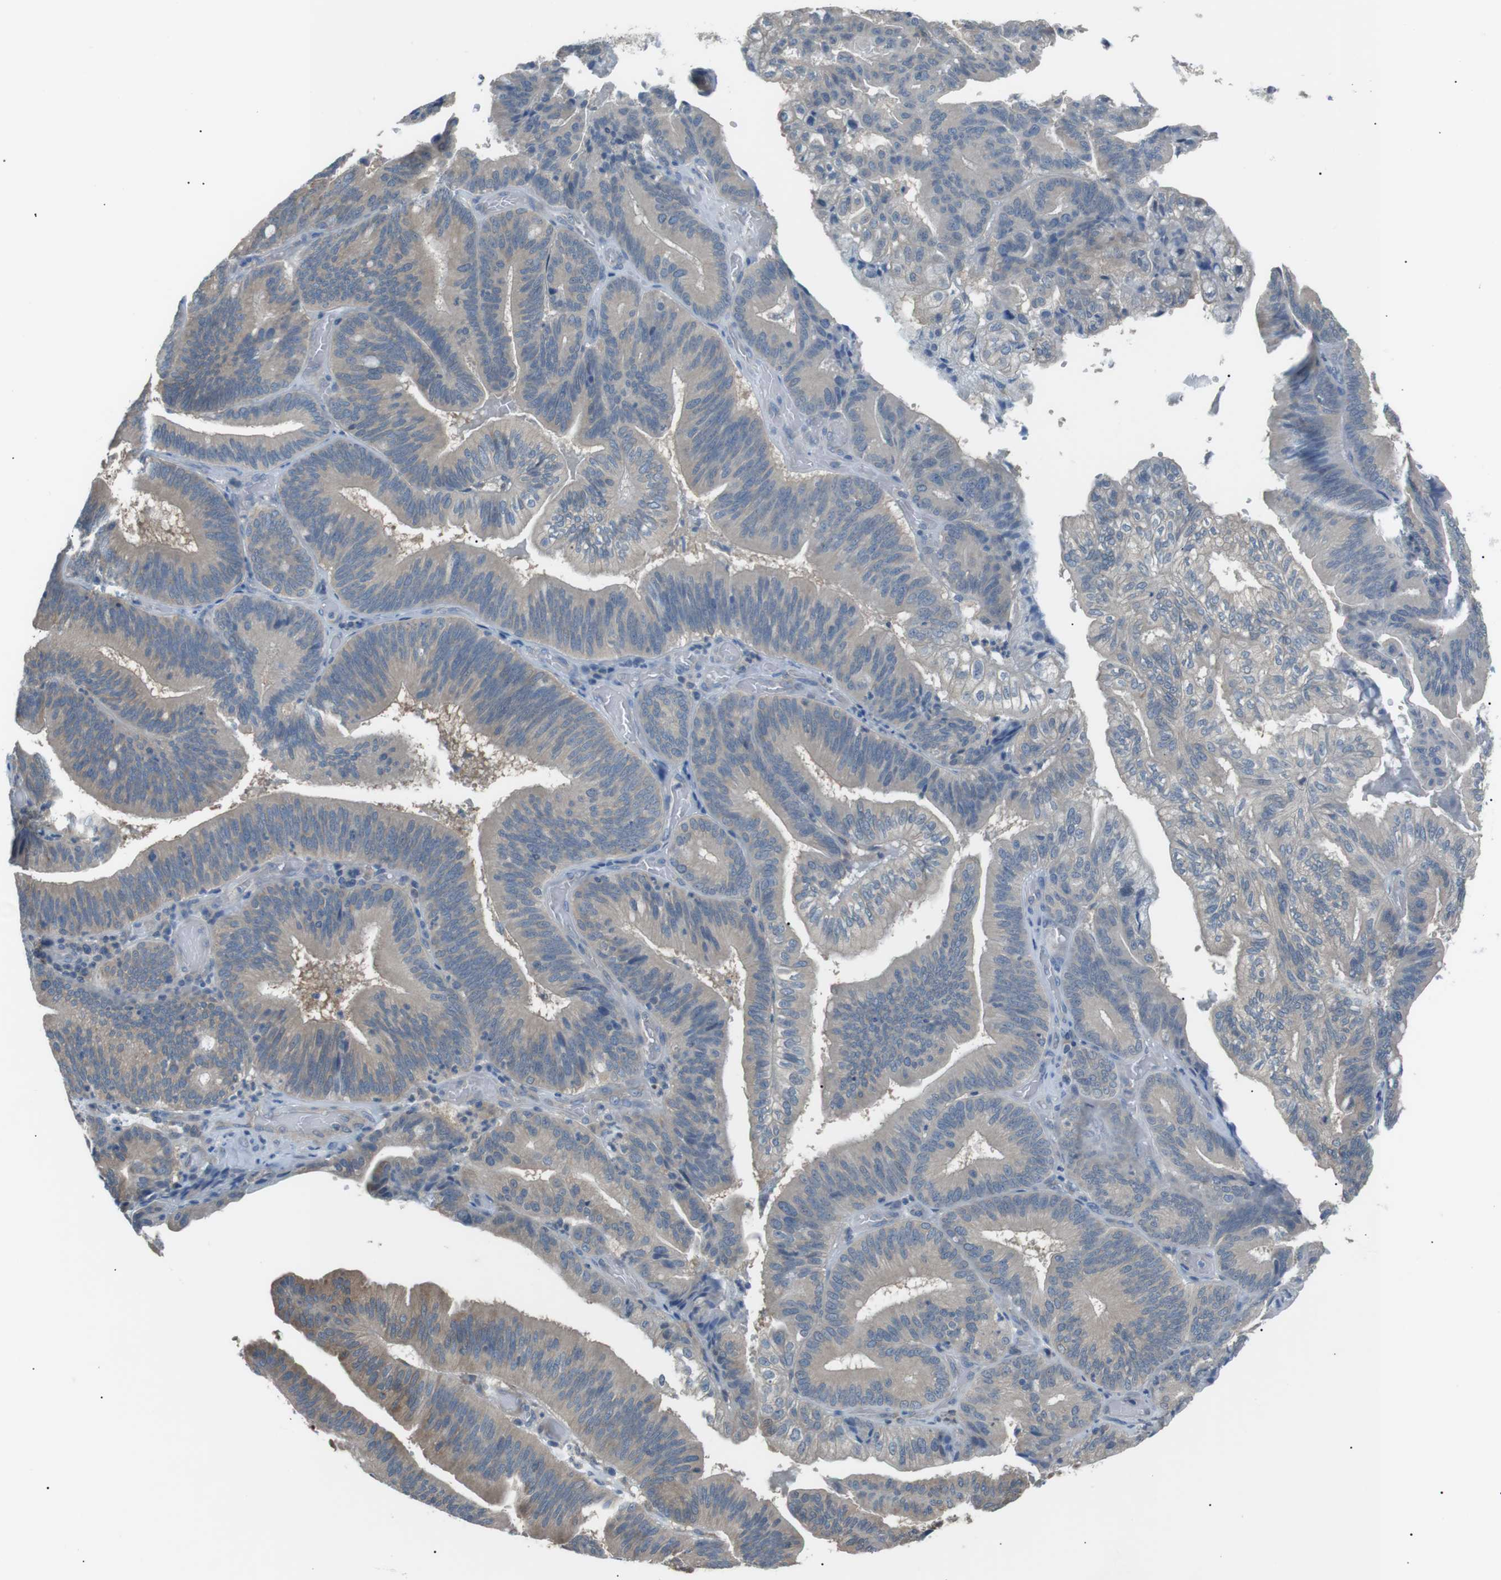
{"staining": {"intensity": "strong", "quantity": "<25%", "location": "cytoplasmic/membranous"}, "tissue": "pancreatic cancer", "cell_type": "Tumor cells", "image_type": "cancer", "snomed": [{"axis": "morphology", "description": "Adenocarcinoma, NOS"}, {"axis": "topography", "description": "Pancreas"}], "caption": "Pancreatic adenocarcinoma stained with a protein marker shows strong staining in tumor cells.", "gene": "CDH26", "patient": {"sex": "male", "age": 82}}